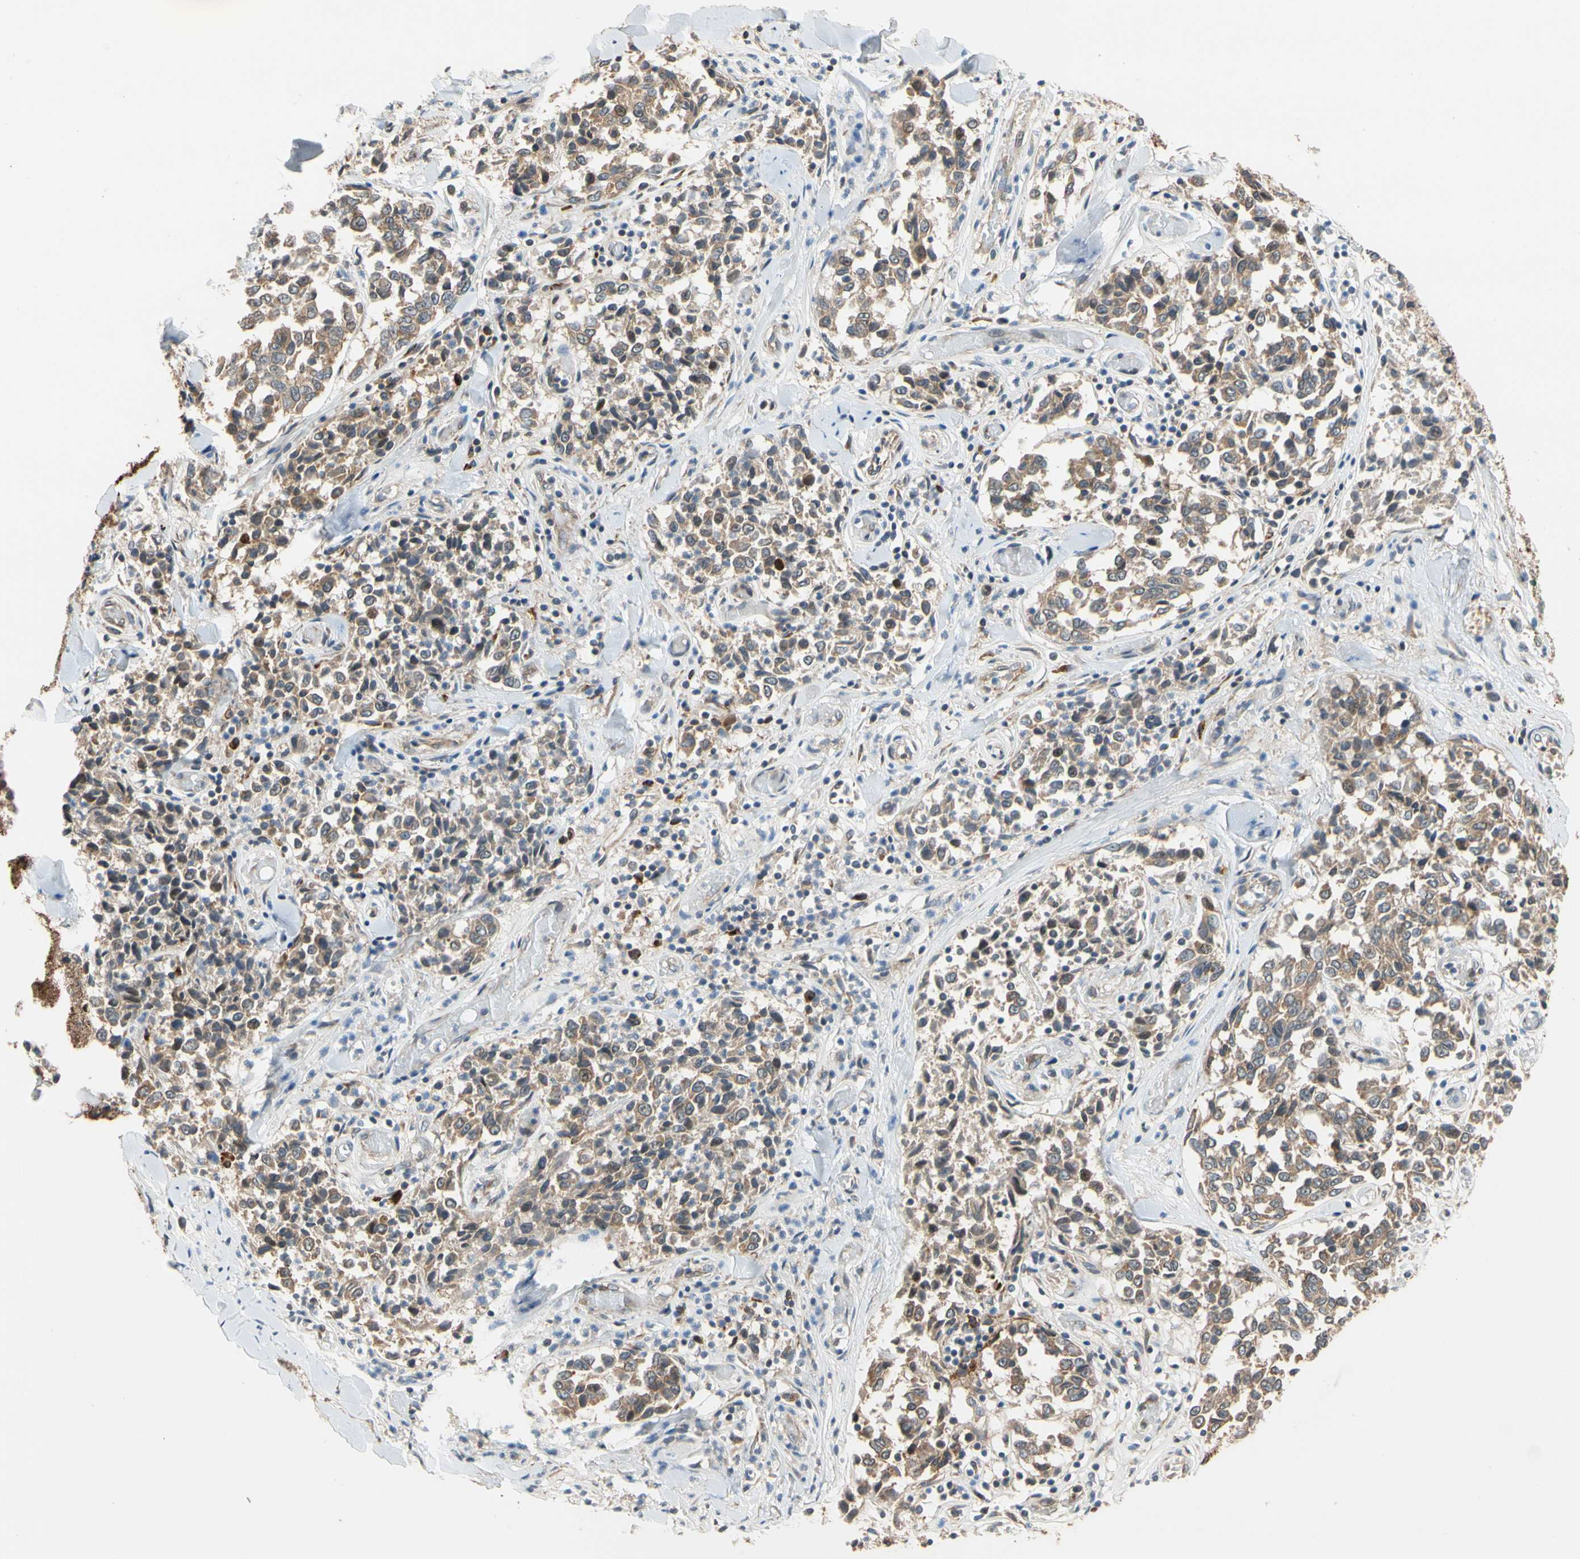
{"staining": {"intensity": "moderate", "quantity": ">75%", "location": "cytoplasmic/membranous"}, "tissue": "melanoma", "cell_type": "Tumor cells", "image_type": "cancer", "snomed": [{"axis": "morphology", "description": "Malignant melanoma, NOS"}, {"axis": "topography", "description": "Skin"}], "caption": "This is a histology image of immunohistochemistry (IHC) staining of malignant melanoma, which shows moderate expression in the cytoplasmic/membranous of tumor cells.", "gene": "ANKHD1", "patient": {"sex": "female", "age": 64}}